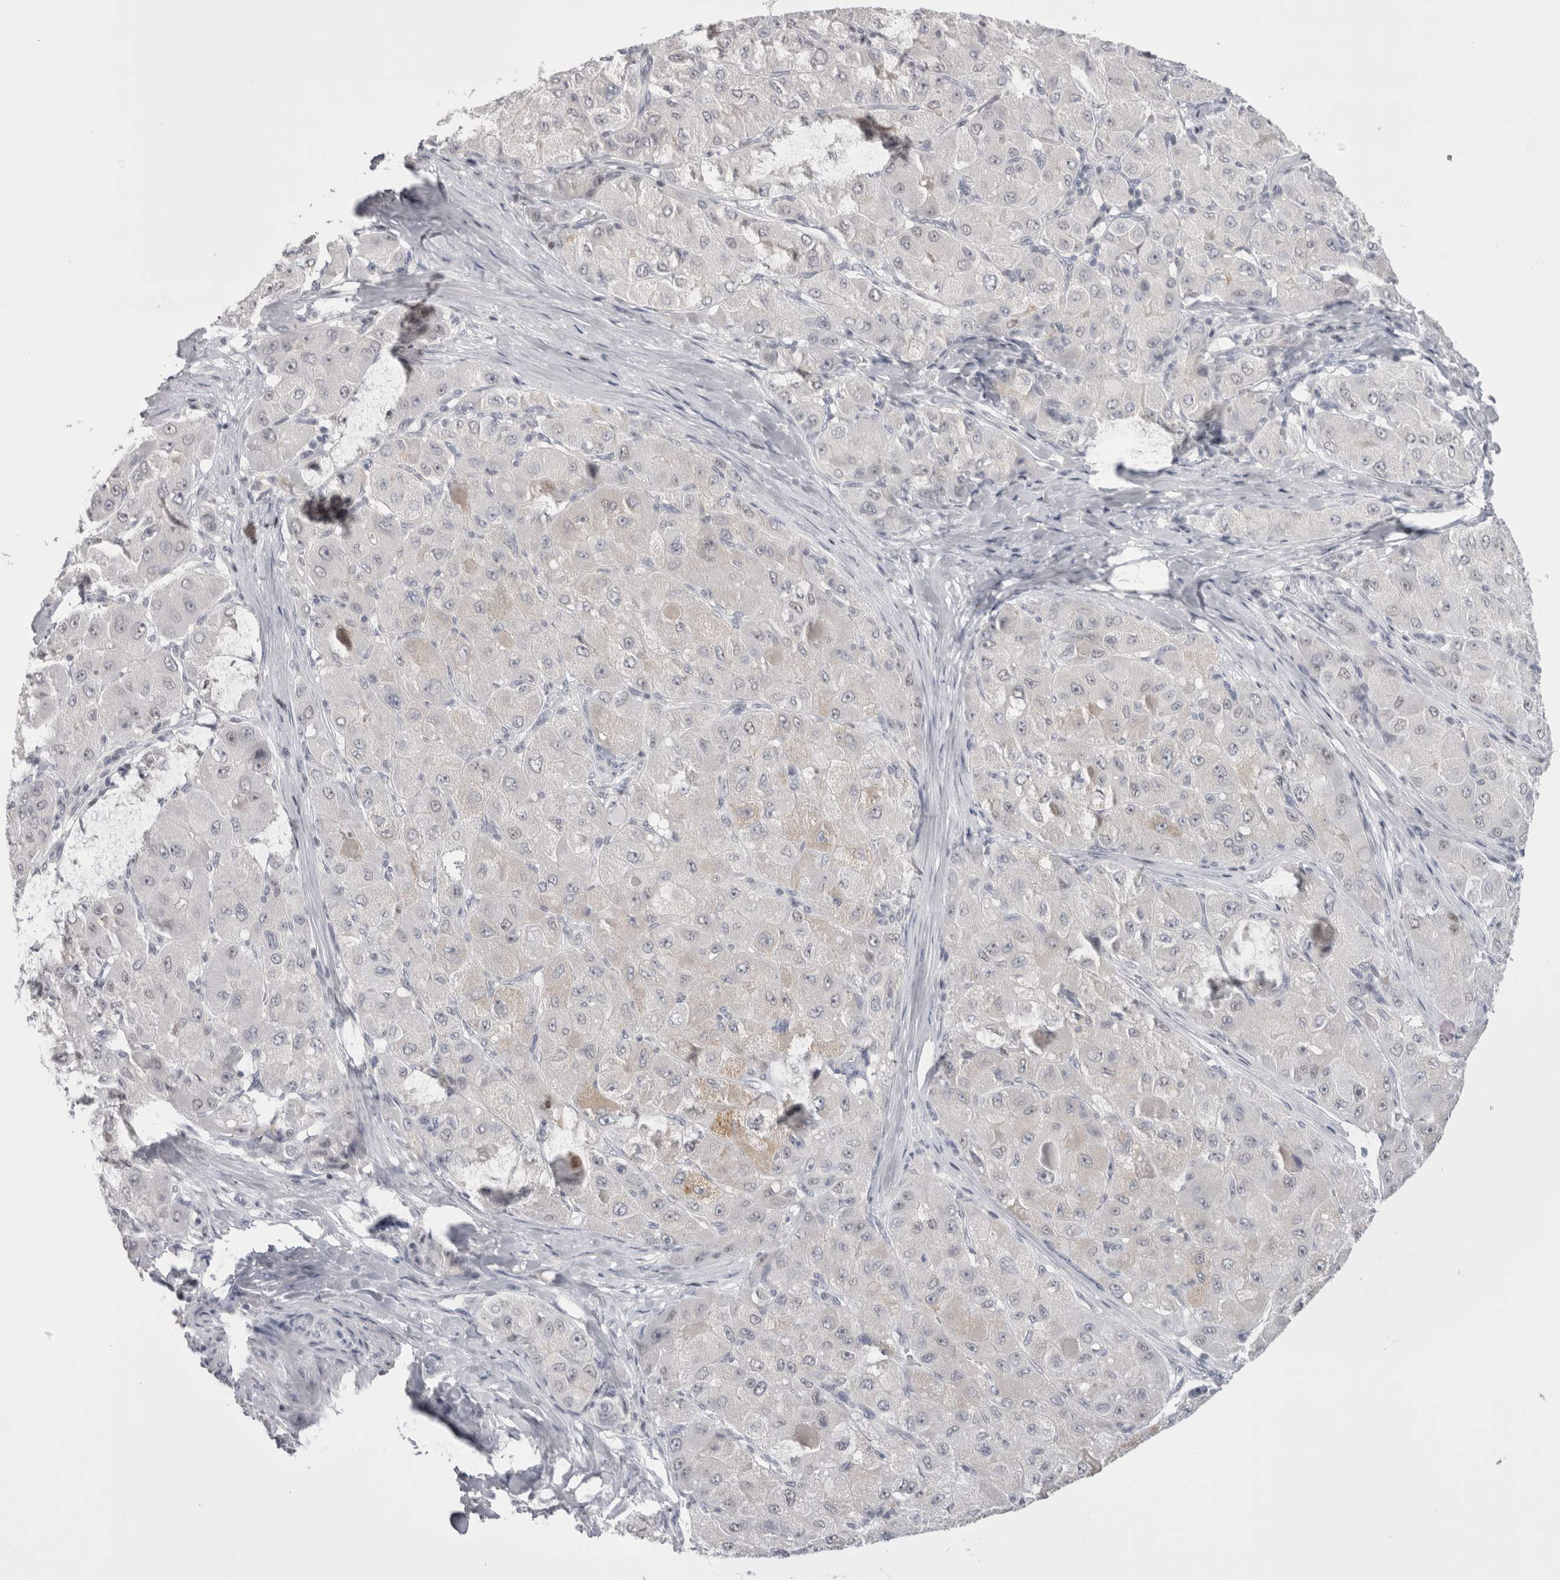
{"staining": {"intensity": "negative", "quantity": "none", "location": "none"}, "tissue": "liver cancer", "cell_type": "Tumor cells", "image_type": "cancer", "snomed": [{"axis": "morphology", "description": "Carcinoma, Hepatocellular, NOS"}, {"axis": "topography", "description": "Liver"}], "caption": "Immunohistochemistry (IHC) photomicrograph of neoplastic tissue: liver hepatocellular carcinoma stained with DAB reveals no significant protein expression in tumor cells. Nuclei are stained in blue.", "gene": "FNDC8", "patient": {"sex": "male", "age": 80}}